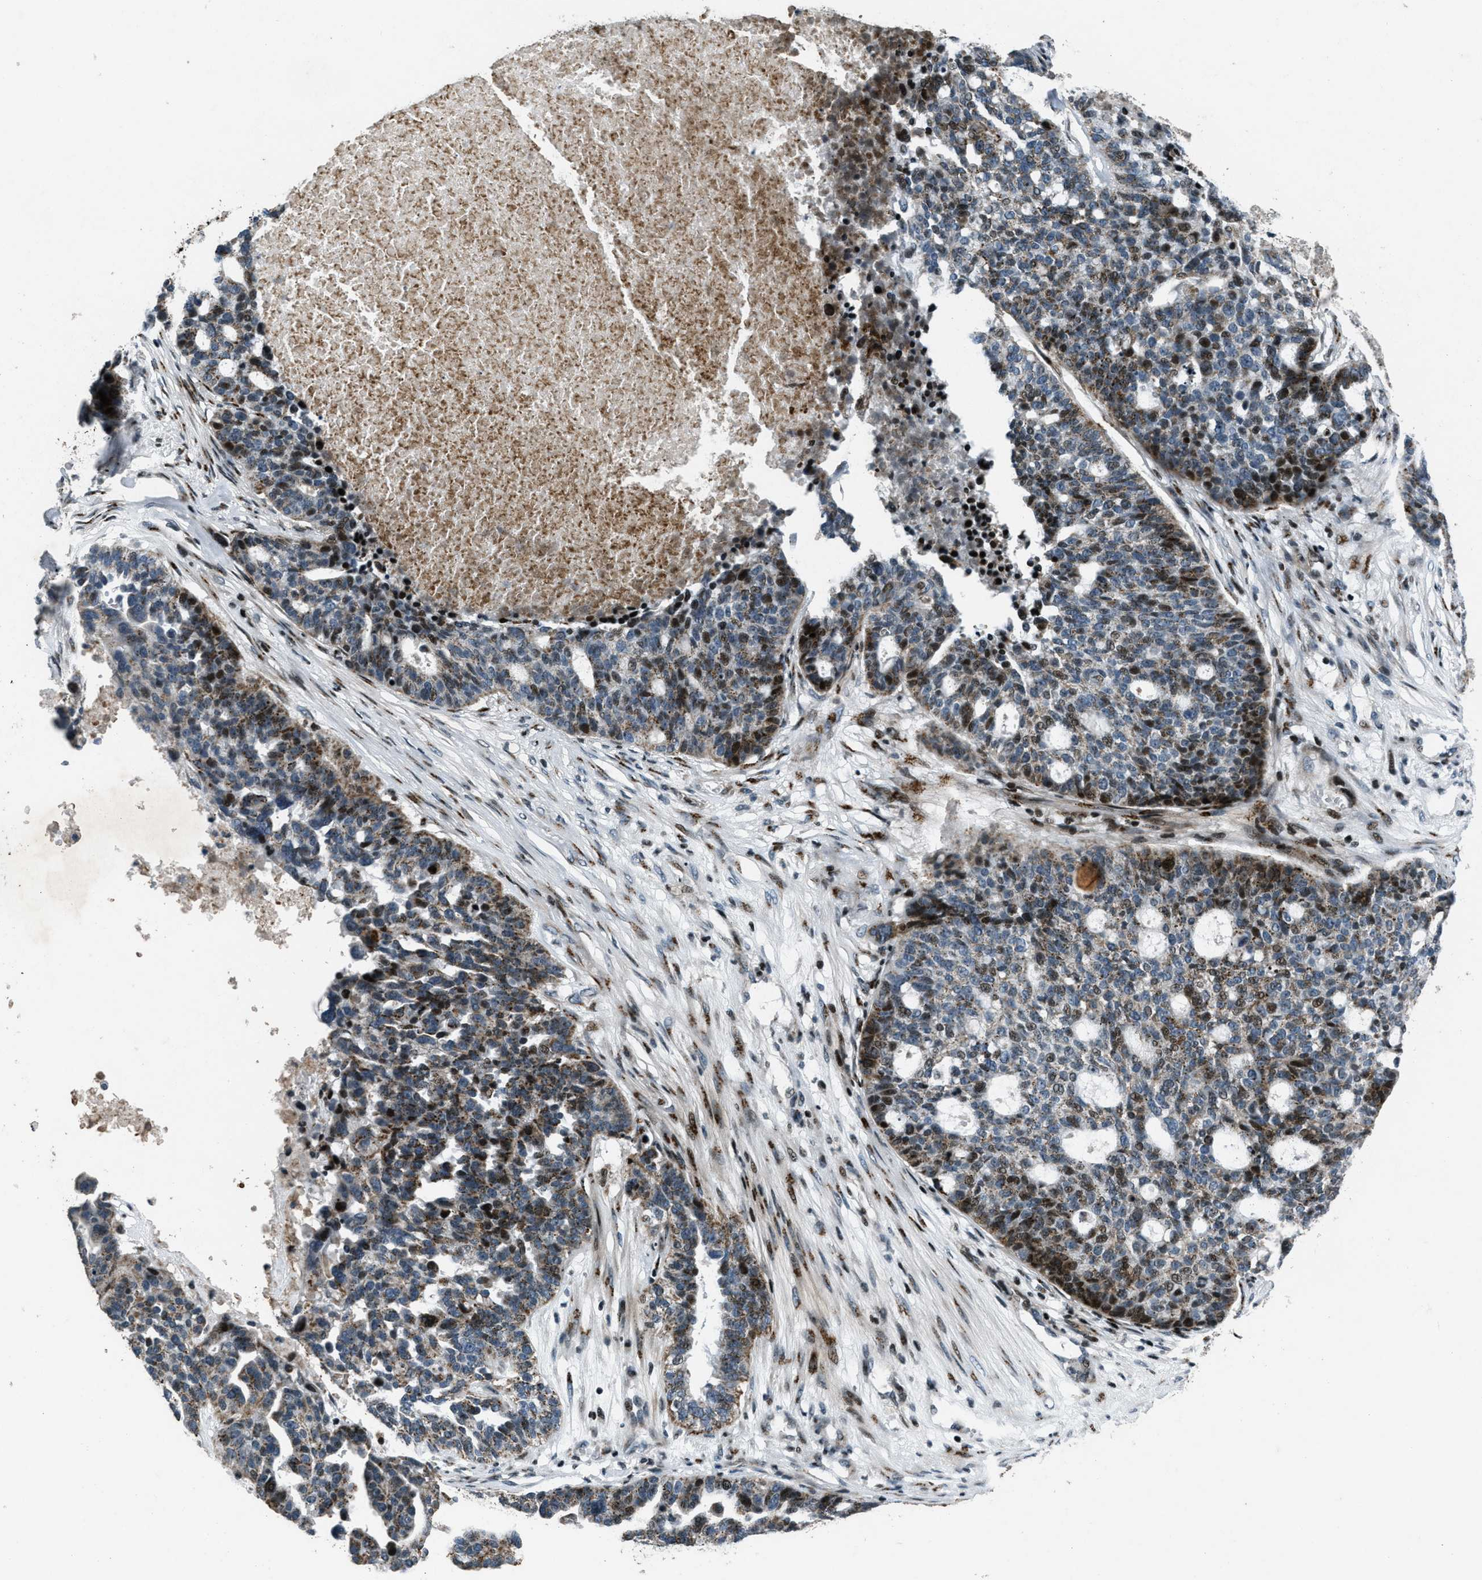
{"staining": {"intensity": "moderate", "quantity": "25%-75%", "location": "cytoplasmic/membranous,nuclear"}, "tissue": "ovarian cancer", "cell_type": "Tumor cells", "image_type": "cancer", "snomed": [{"axis": "morphology", "description": "Cystadenocarcinoma, serous, NOS"}, {"axis": "topography", "description": "Ovary"}], "caption": "Immunohistochemical staining of ovarian cancer exhibits medium levels of moderate cytoplasmic/membranous and nuclear expression in about 25%-75% of tumor cells. (Stains: DAB (3,3'-diaminobenzidine) in brown, nuclei in blue, Microscopy: brightfield microscopy at high magnification).", "gene": "GPC6", "patient": {"sex": "female", "age": 59}}